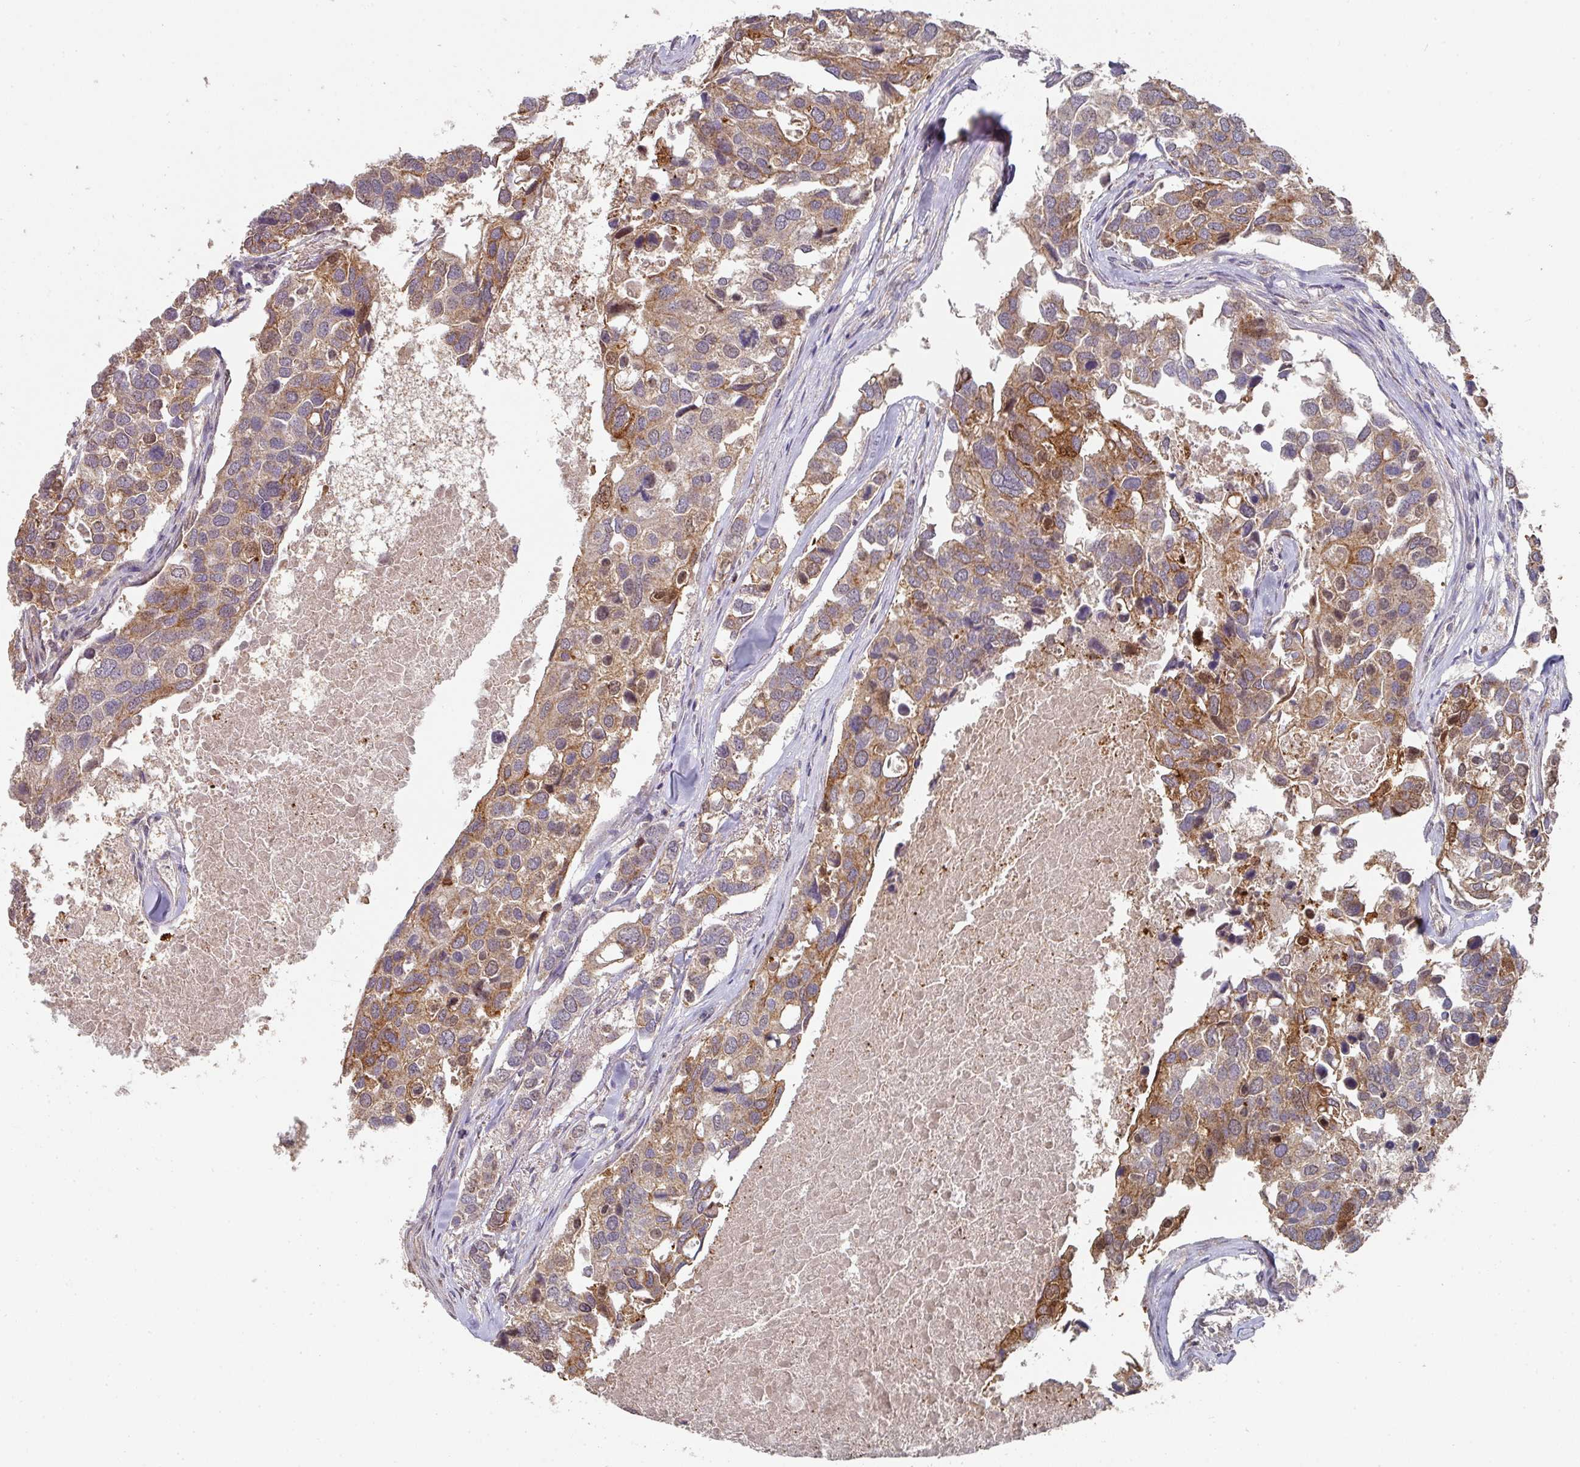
{"staining": {"intensity": "moderate", "quantity": ">75%", "location": "cytoplasmic/membranous"}, "tissue": "breast cancer", "cell_type": "Tumor cells", "image_type": "cancer", "snomed": [{"axis": "morphology", "description": "Duct carcinoma"}, {"axis": "topography", "description": "Breast"}], "caption": "Protein expression analysis of human breast infiltrating ductal carcinoma reveals moderate cytoplasmic/membranous staining in approximately >75% of tumor cells.", "gene": "EXTL3", "patient": {"sex": "female", "age": 83}}